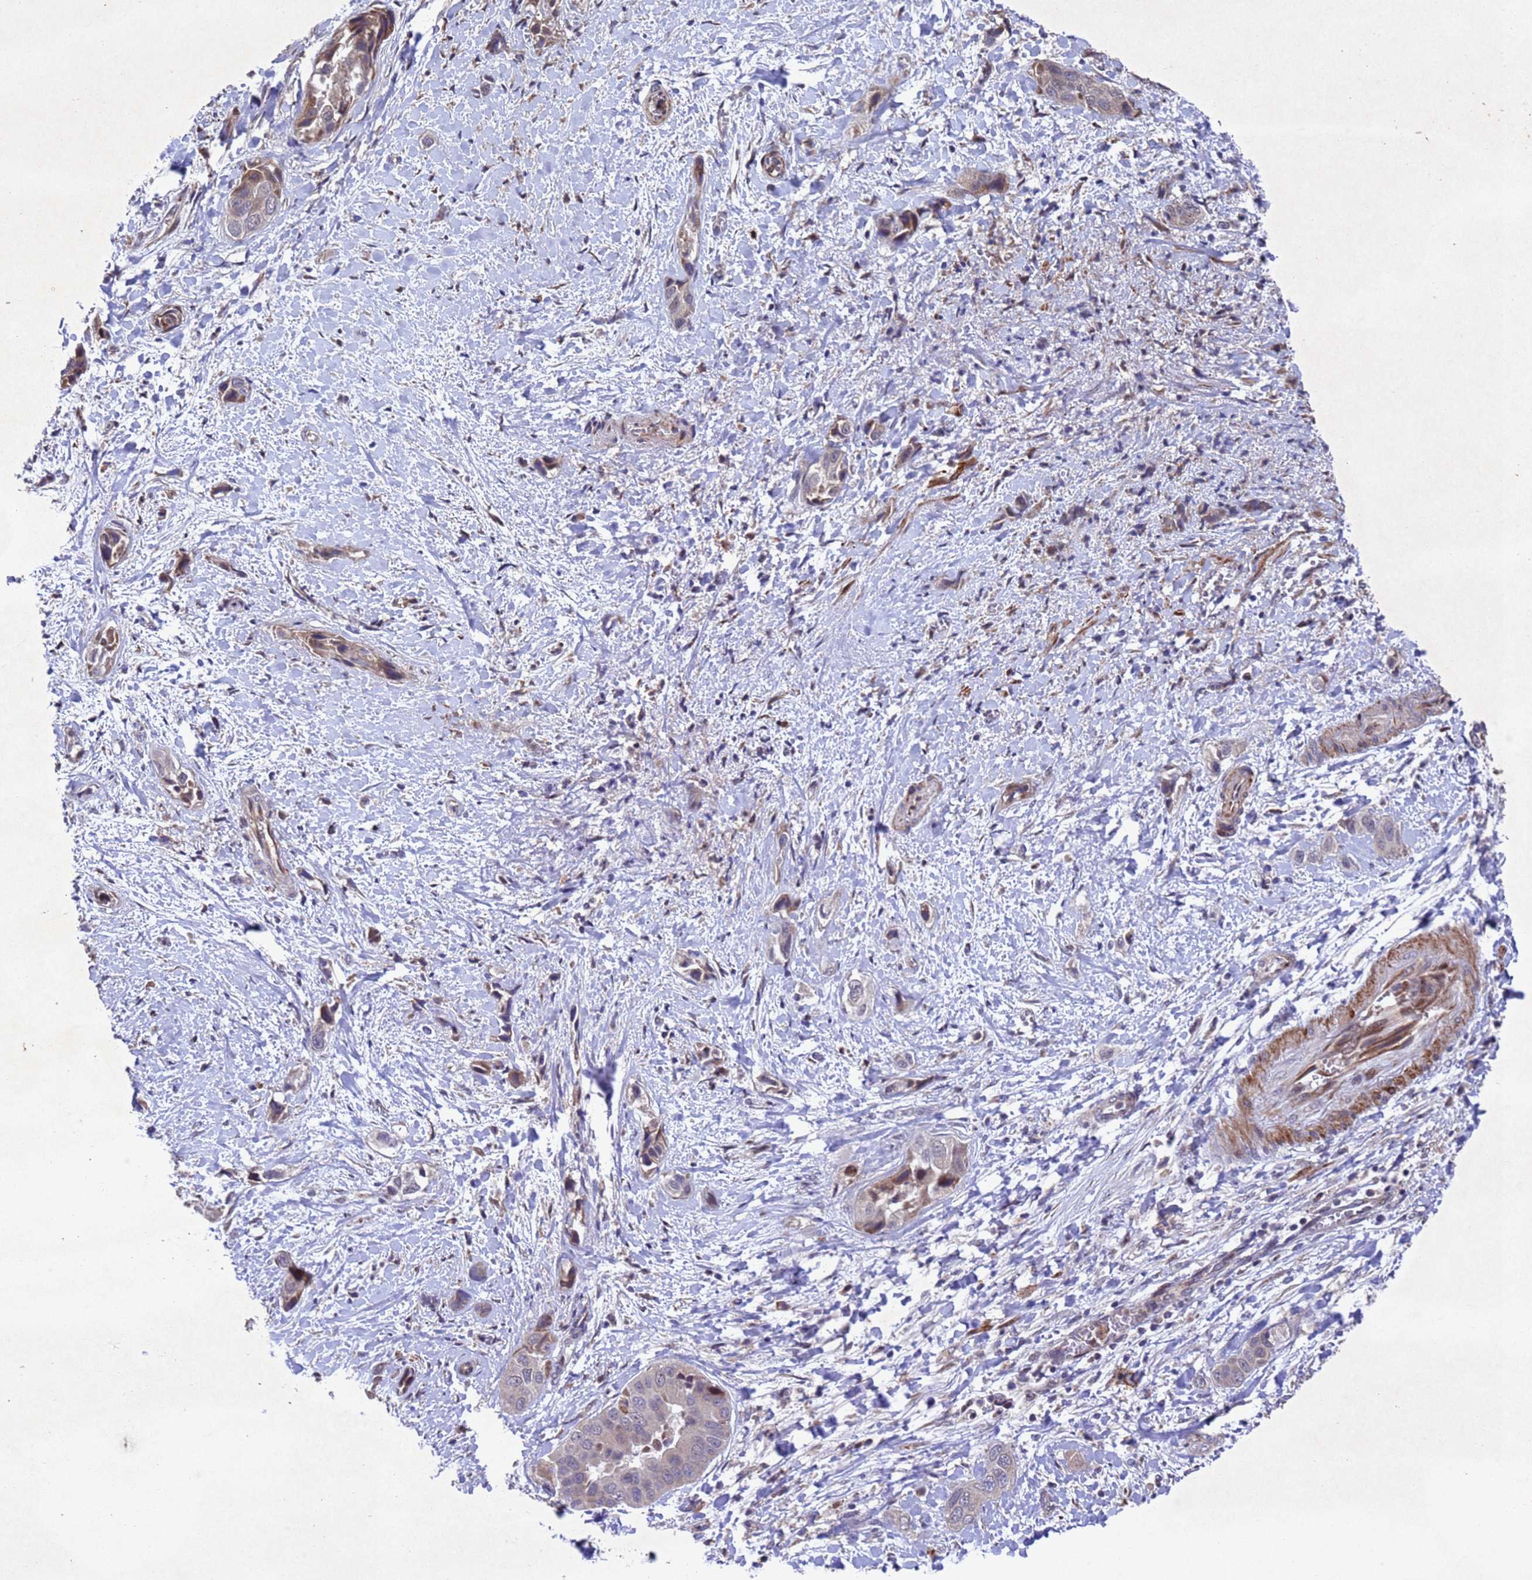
{"staining": {"intensity": "weak", "quantity": "<25%", "location": "cytoplasmic/membranous"}, "tissue": "liver cancer", "cell_type": "Tumor cells", "image_type": "cancer", "snomed": [{"axis": "morphology", "description": "Cholangiocarcinoma"}, {"axis": "topography", "description": "Liver"}], "caption": "Tumor cells are negative for brown protein staining in liver cholangiocarcinoma.", "gene": "TBK1", "patient": {"sex": "female", "age": 52}}